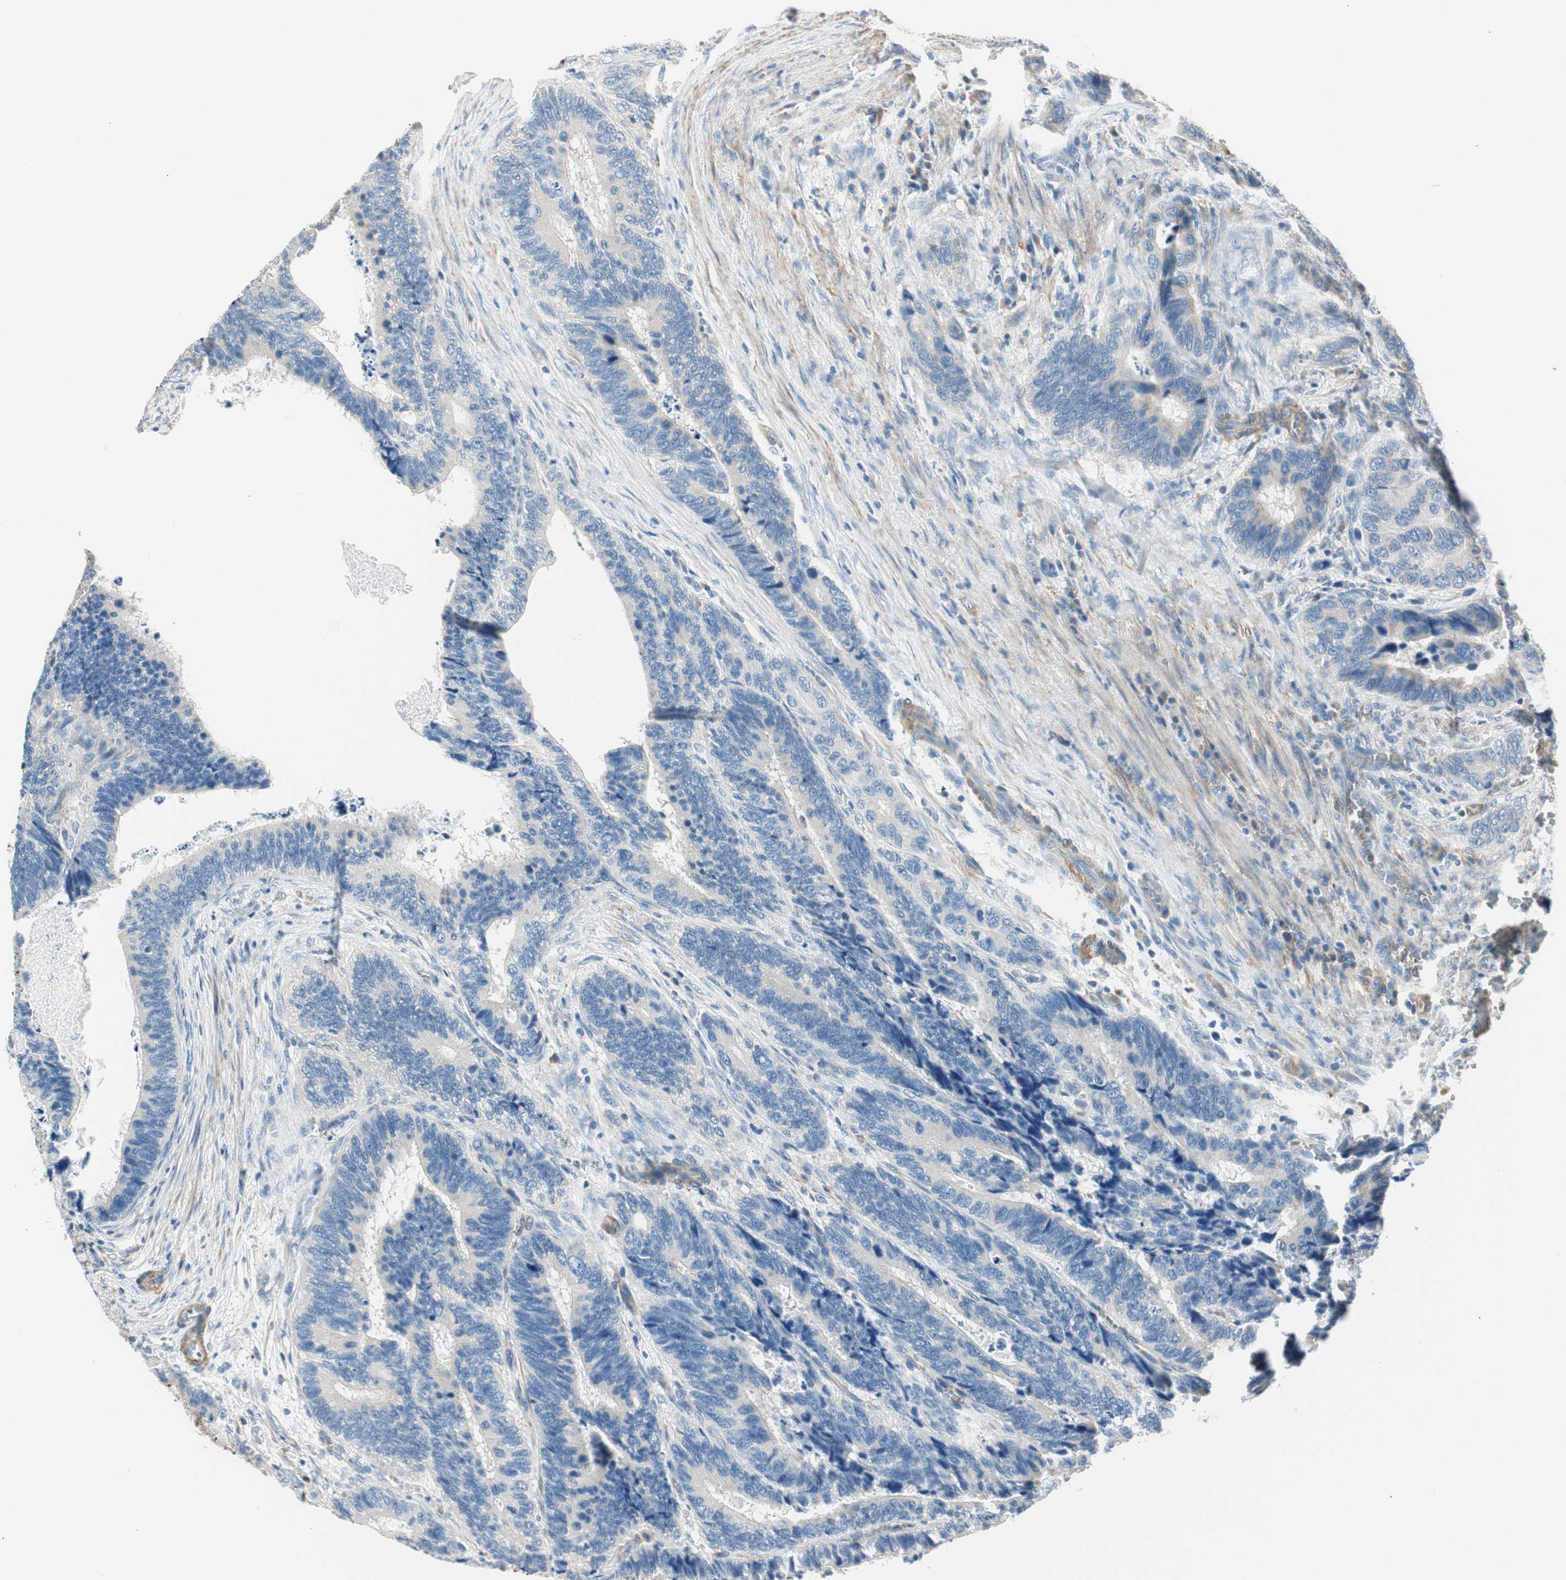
{"staining": {"intensity": "negative", "quantity": "none", "location": "none"}, "tissue": "colorectal cancer", "cell_type": "Tumor cells", "image_type": "cancer", "snomed": [{"axis": "morphology", "description": "Adenocarcinoma, NOS"}, {"axis": "topography", "description": "Colon"}], "caption": "There is no significant positivity in tumor cells of colorectal cancer.", "gene": "RORB", "patient": {"sex": "male", "age": 72}}